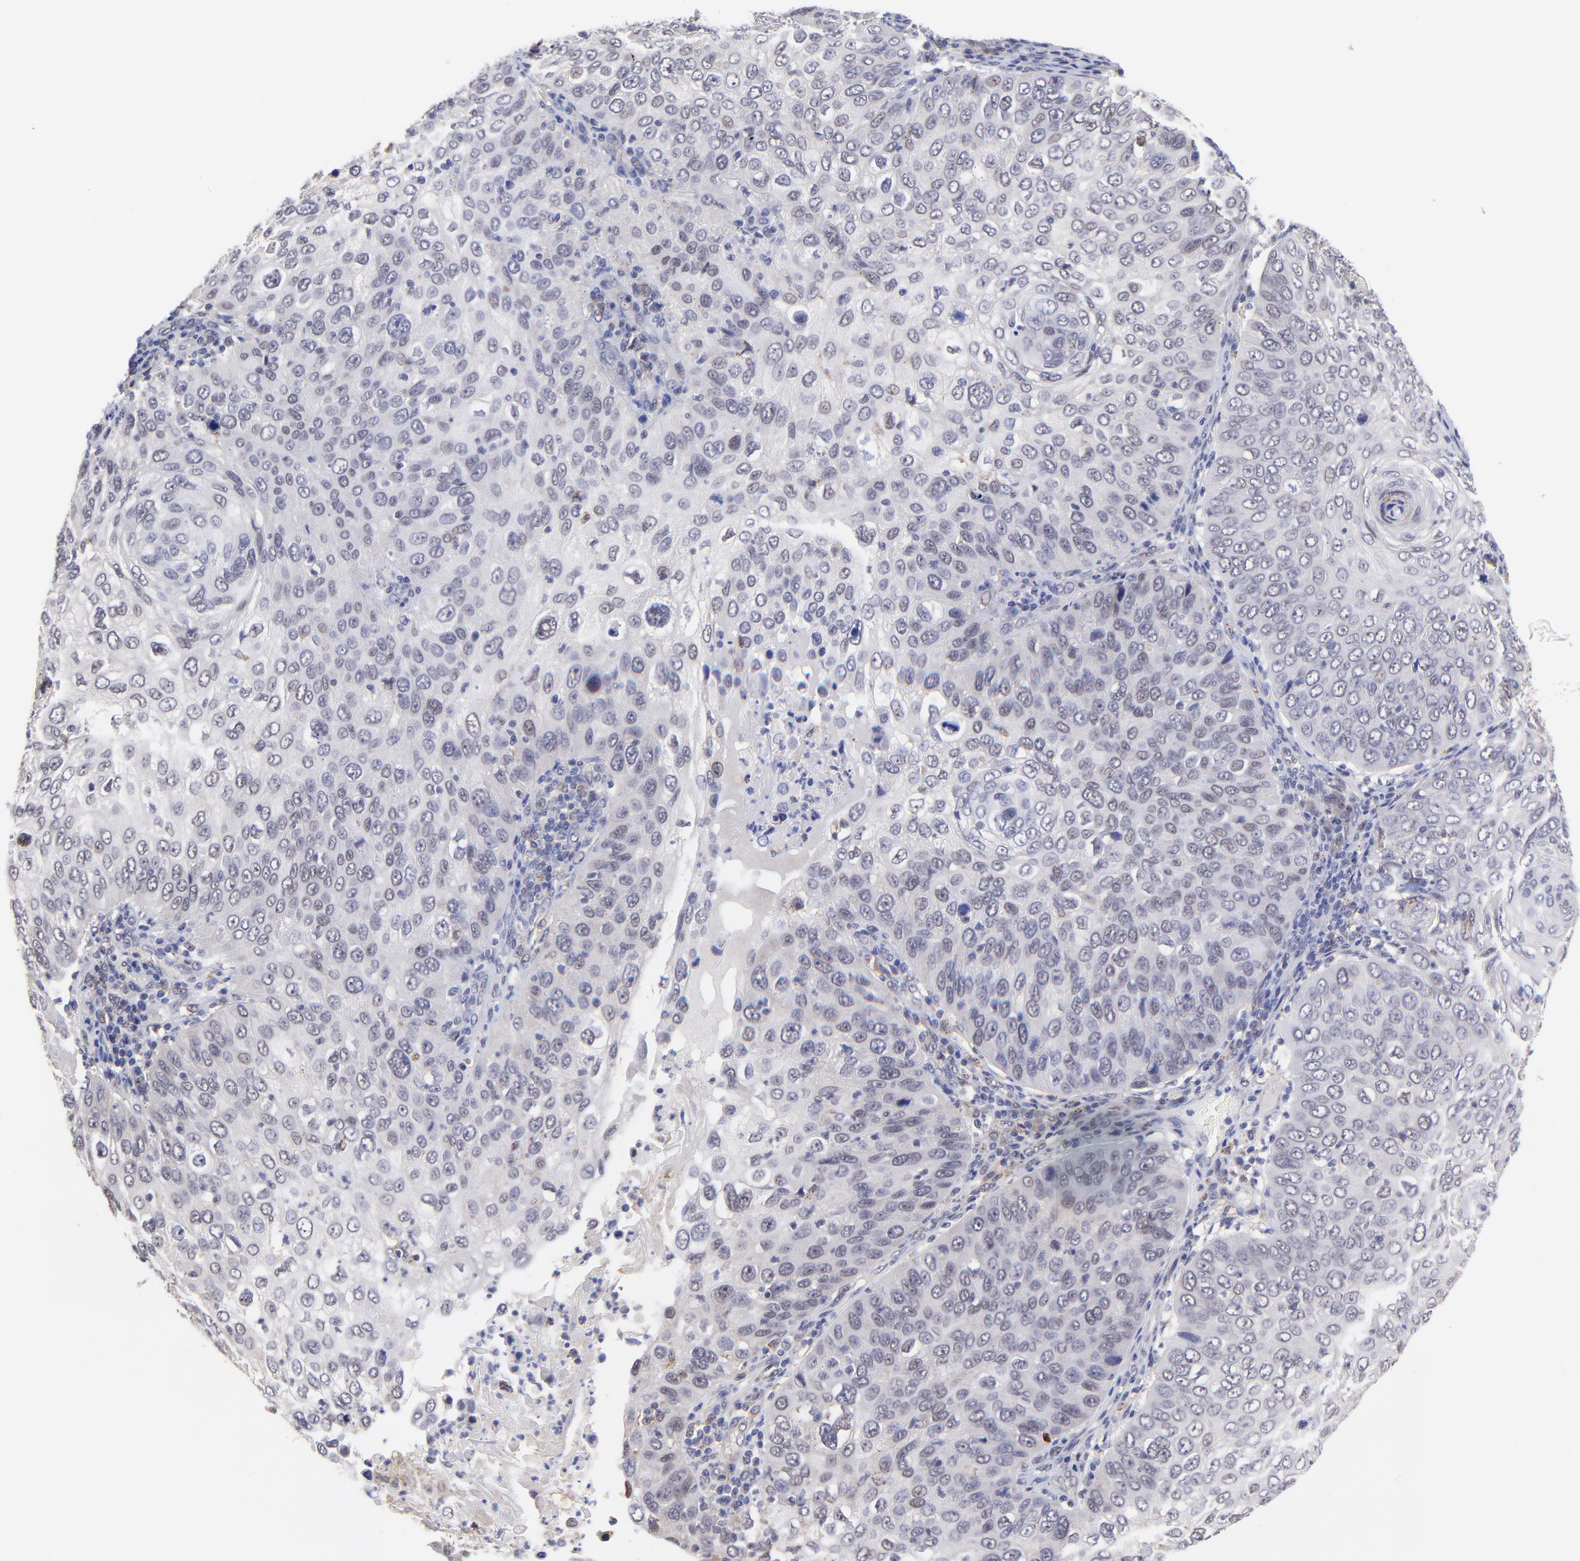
{"staining": {"intensity": "weak", "quantity": "<25%", "location": "nuclear"}, "tissue": "skin cancer", "cell_type": "Tumor cells", "image_type": "cancer", "snomed": [{"axis": "morphology", "description": "Squamous cell carcinoma, NOS"}, {"axis": "topography", "description": "Skin"}], "caption": "Immunohistochemistry image of human skin cancer stained for a protein (brown), which displays no expression in tumor cells. The staining is performed using DAB (3,3'-diaminobenzidine) brown chromogen with nuclei counter-stained in using hematoxylin.", "gene": "ZNF747", "patient": {"sex": "male", "age": 87}}